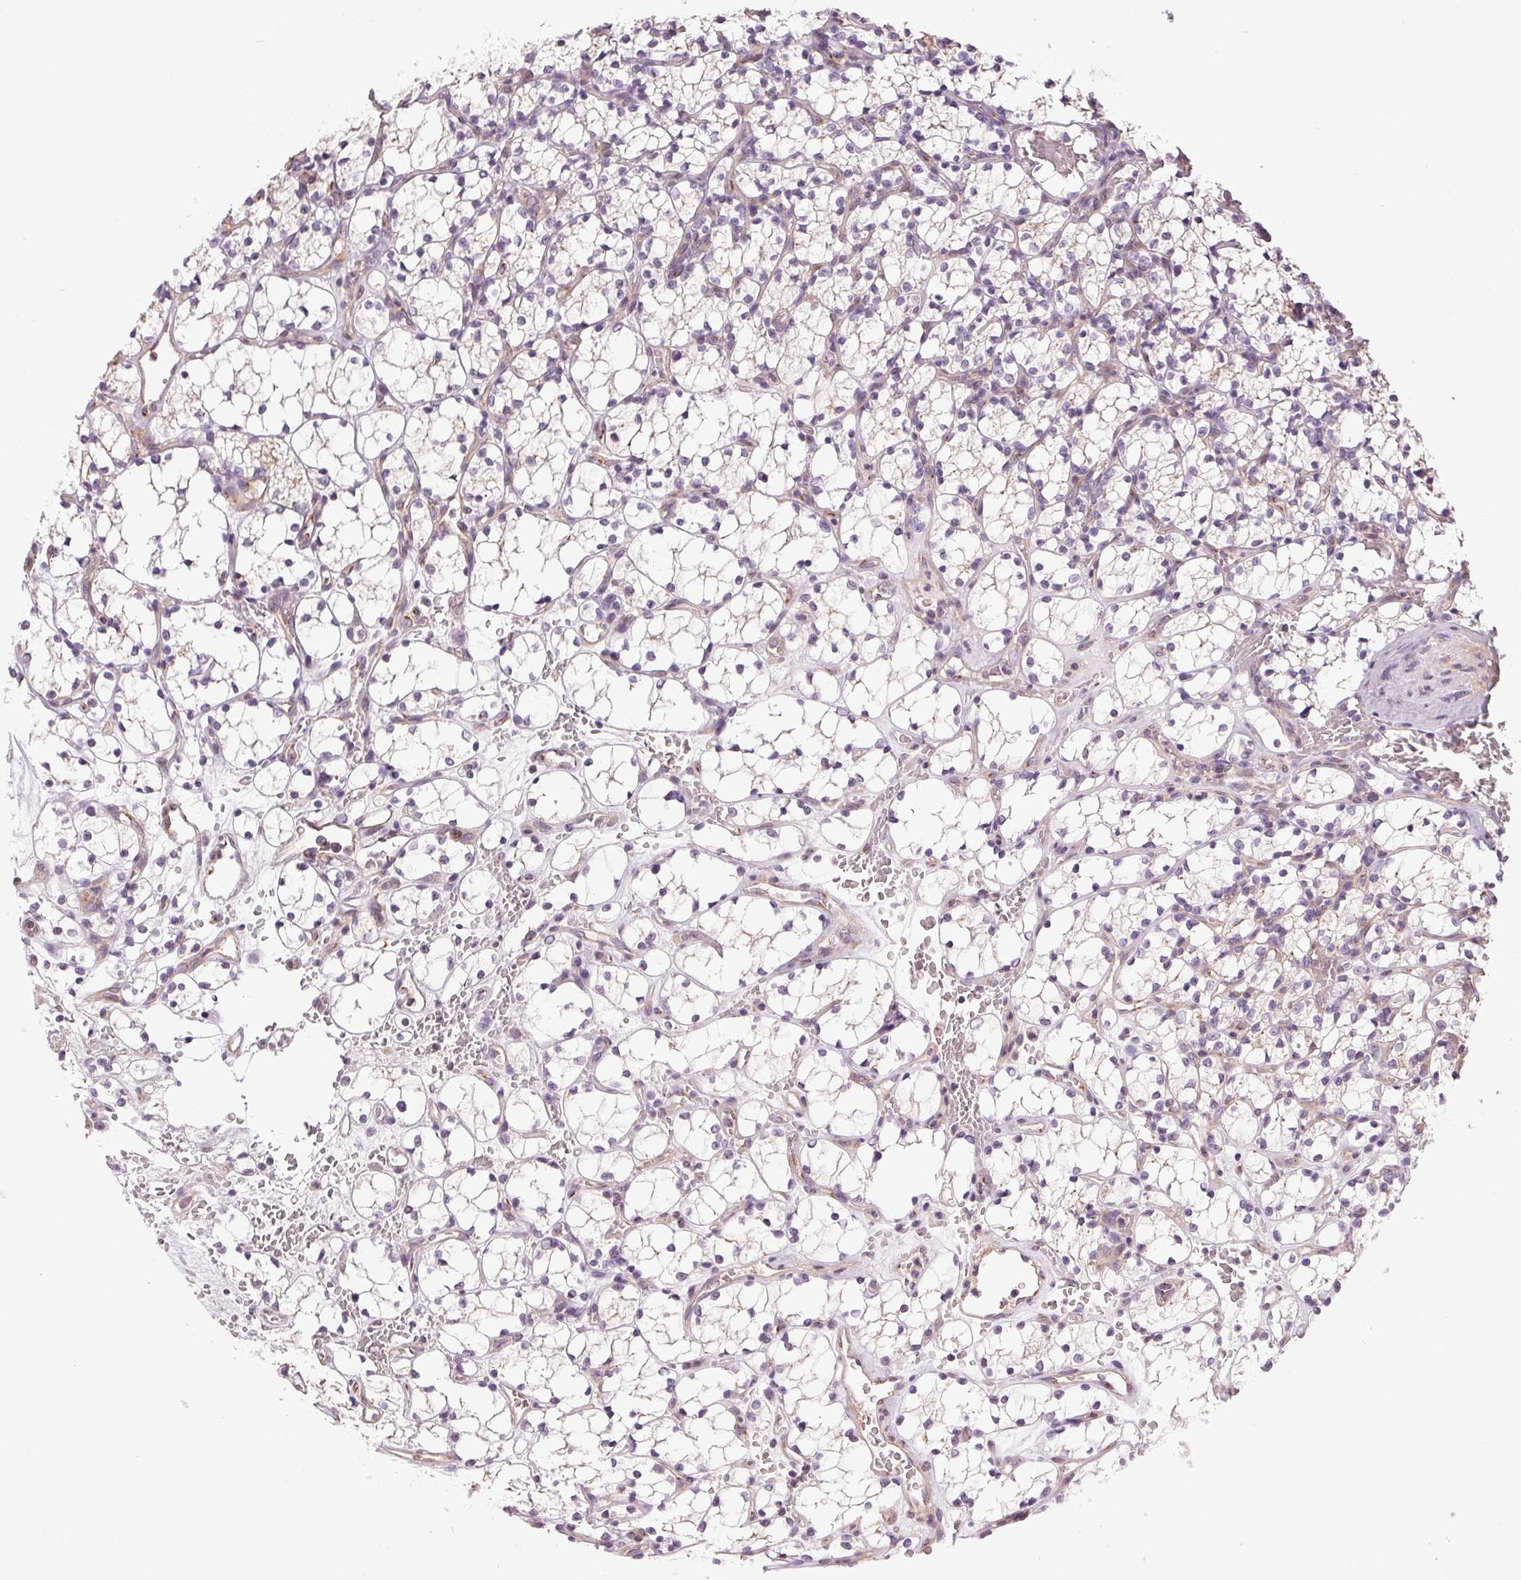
{"staining": {"intensity": "negative", "quantity": "none", "location": "none"}, "tissue": "renal cancer", "cell_type": "Tumor cells", "image_type": "cancer", "snomed": [{"axis": "morphology", "description": "Adenocarcinoma, NOS"}, {"axis": "topography", "description": "Kidney"}], "caption": "DAB (3,3'-diaminobenzidine) immunohistochemical staining of human renal adenocarcinoma reveals no significant staining in tumor cells.", "gene": "GOLPH3", "patient": {"sex": "female", "age": 69}}